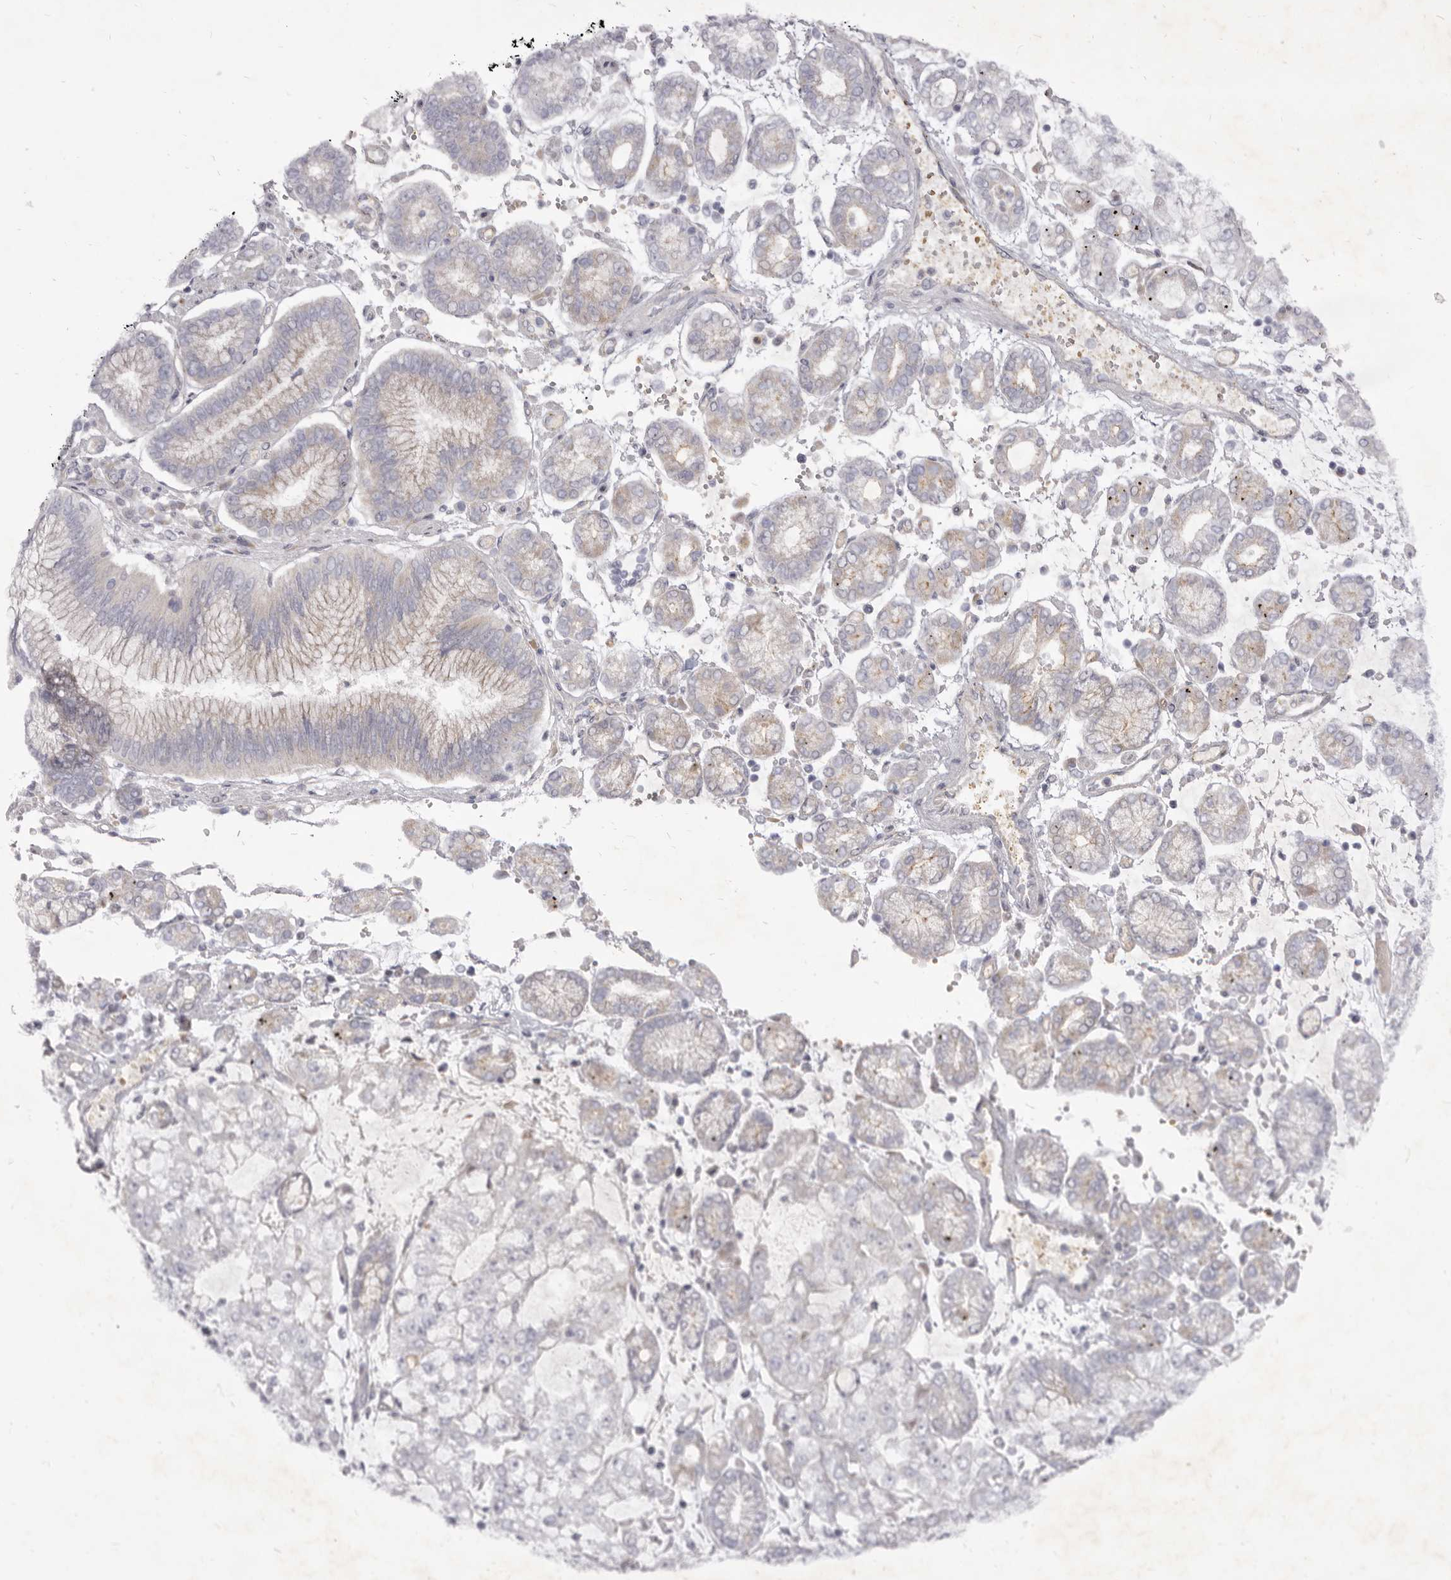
{"staining": {"intensity": "weak", "quantity": "<25%", "location": "cytoplasmic/membranous"}, "tissue": "stomach cancer", "cell_type": "Tumor cells", "image_type": "cancer", "snomed": [{"axis": "morphology", "description": "Adenocarcinoma, NOS"}, {"axis": "topography", "description": "Stomach"}], "caption": "The micrograph reveals no significant staining in tumor cells of stomach adenocarcinoma.", "gene": "KIF2B", "patient": {"sex": "male", "age": 76}}